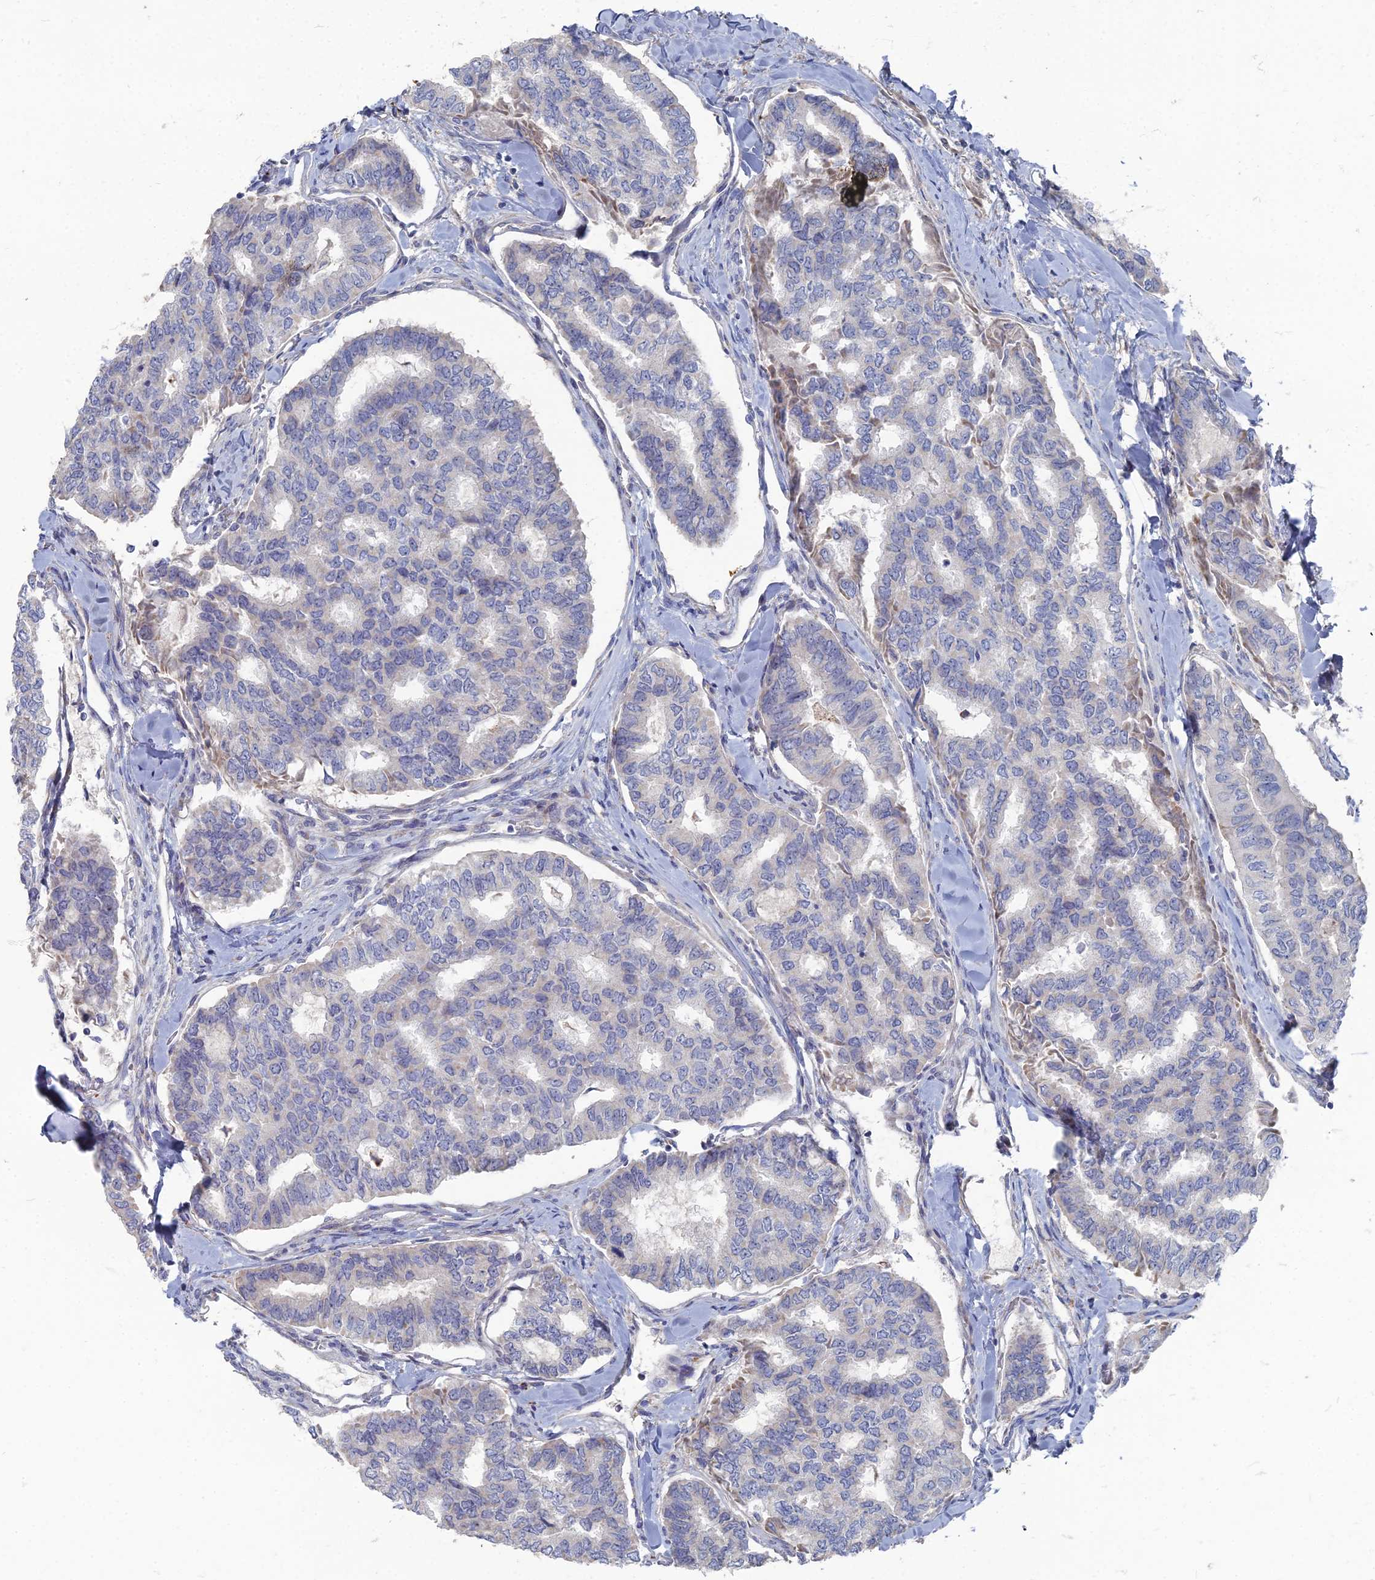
{"staining": {"intensity": "negative", "quantity": "none", "location": "none"}, "tissue": "thyroid cancer", "cell_type": "Tumor cells", "image_type": "cancer", "snomed": [{"axis": "morphology", "description": "Papillary adenocarcinoma, NOS"}, {"axis": "topography", "description": "Thyroid gland"}], "caption": "Human thyroid cancer (papillary adenocarcinoma) stained for a protein using immunohistochemistry (IHC) demonstrates no expression in tumor cells.", "gene": "TMEM128", "patient": {"sex": "female", "age": 35}}